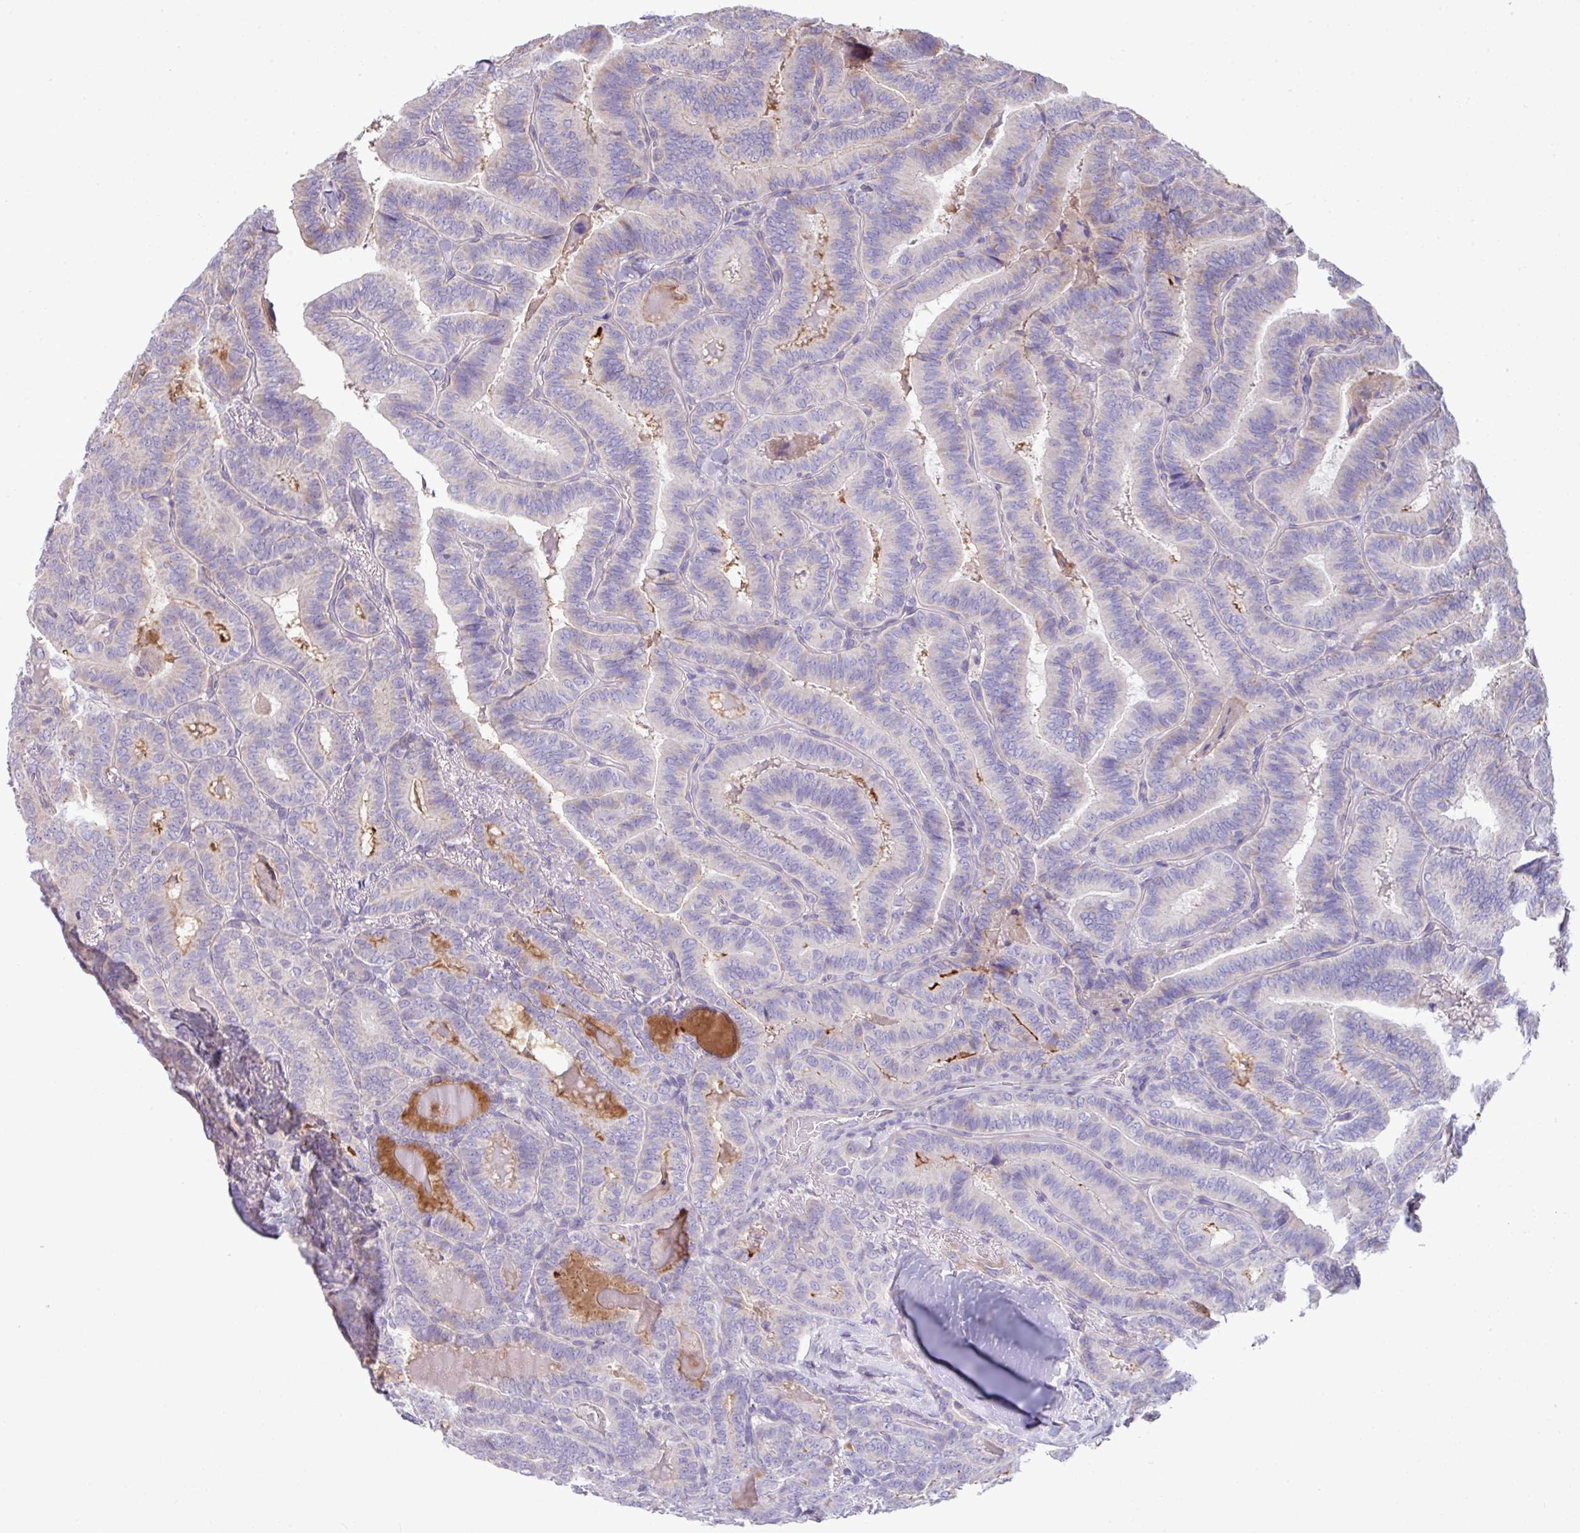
{"staining": {"intensity": "negative", "quantity": "none", "location": "none"}, "tissue": "thyroid cancer", "cell_type": "Tumor cells", "image_type": "cancer", "snomed": [{"axis": "morphology", "description": "Papillary adenocarcinoma, NOS"}, {"axis": "topography", "description": "Thyroid gland"}], "caption": "Immunohistochemistry micrograph of thyroid cancer (papillary adenocarcinoma) stained for a protein (brown), which demonstrates no positivity in tumor cells.", "gene": "IRGC", "patient": {"sex": "male", "age": 61}}